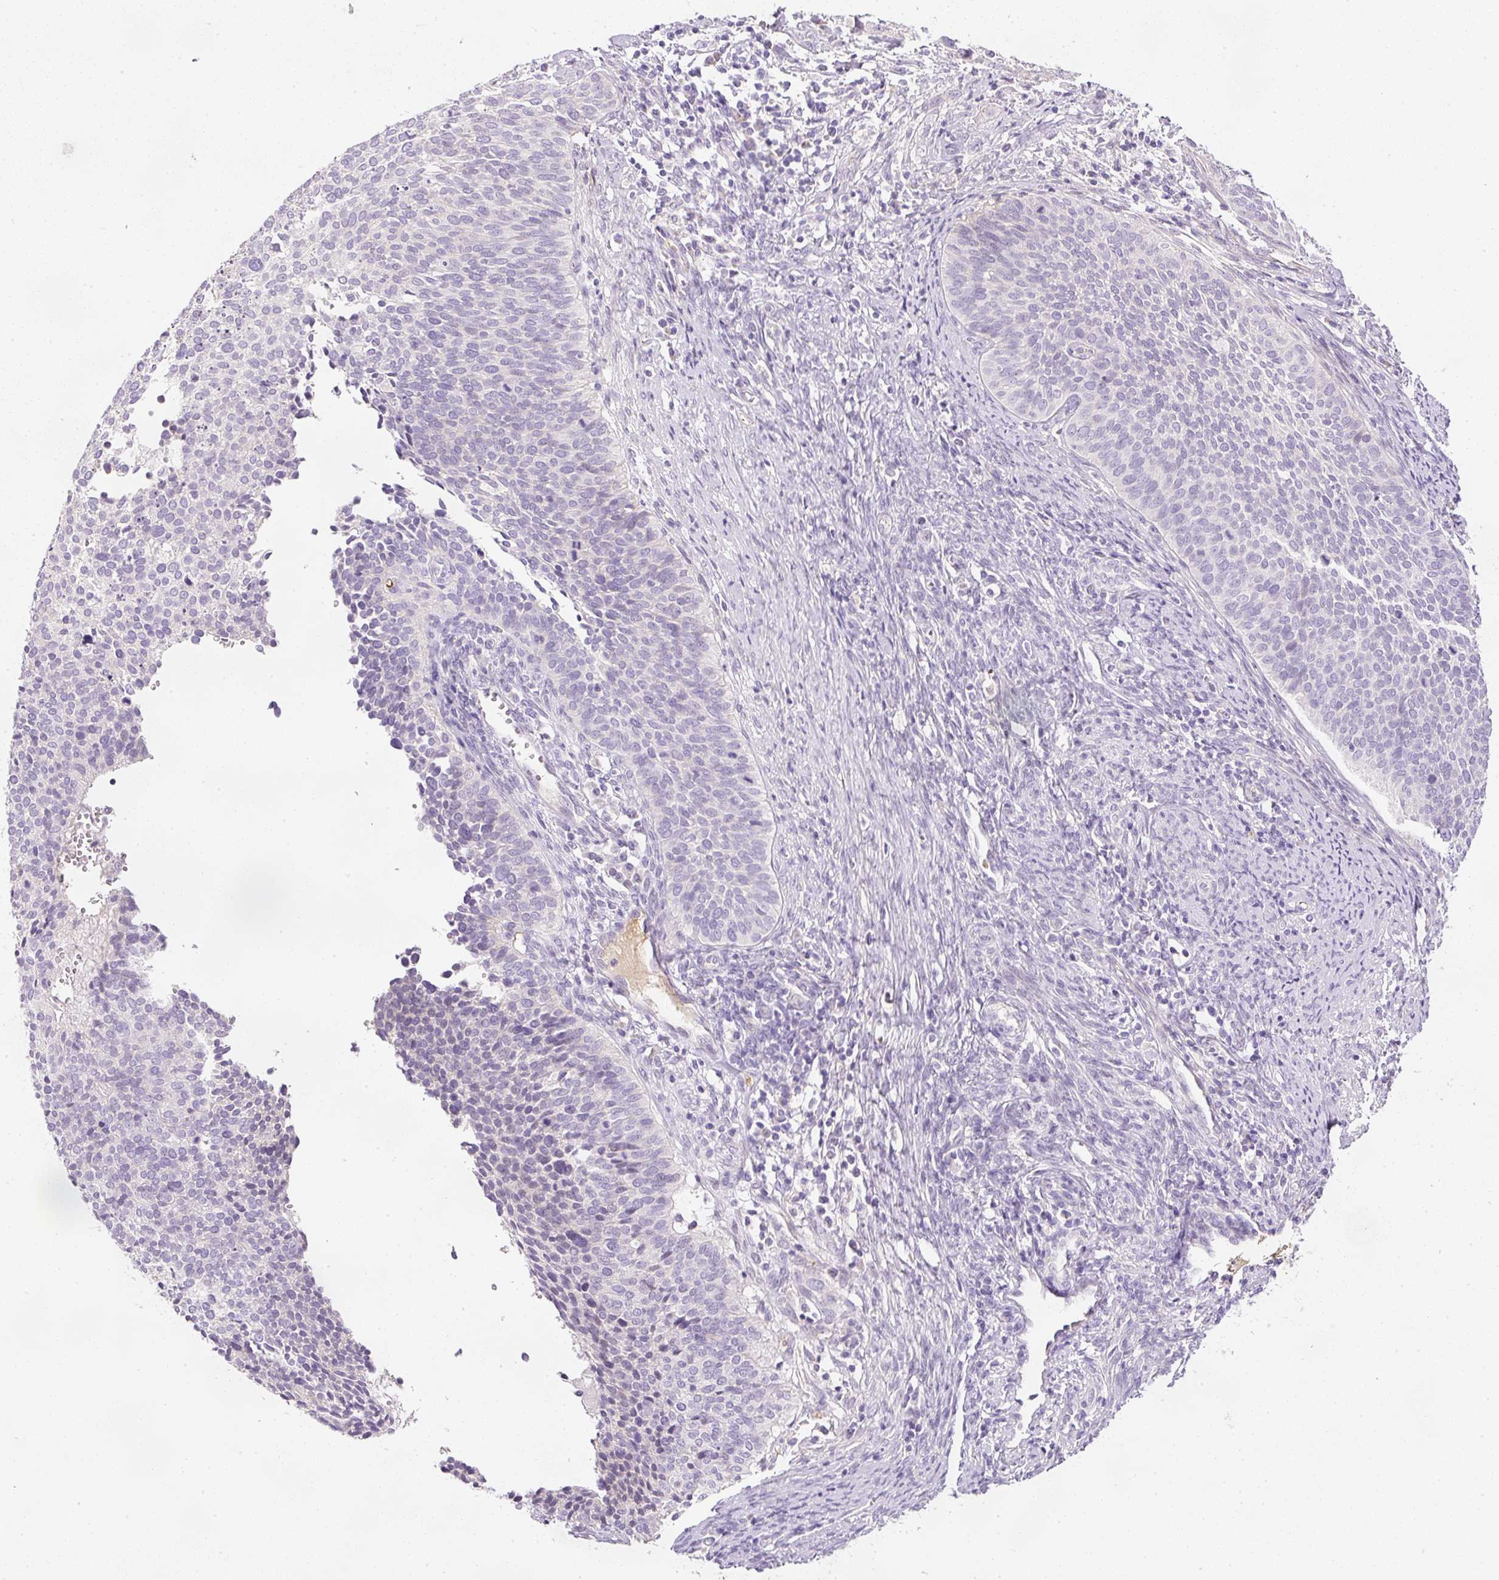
{"staining": {"intensity": "negative", "quantity": "none", "location": "none"}, "tissue": "cervical cancer", "cell_type": "Tumor cells", "image_type": "cancer", "snomed": [{"axis": "morphology", "description": "Squamous cell carcinoma, NOS"}, {"axis": "topography", "description": "Cervix"}], "caption": "The image displays no significant positivity in tumor cells of cervical cancer.", "gene": "KPNA5", "patient": {"sex": "female", "age": 34}}